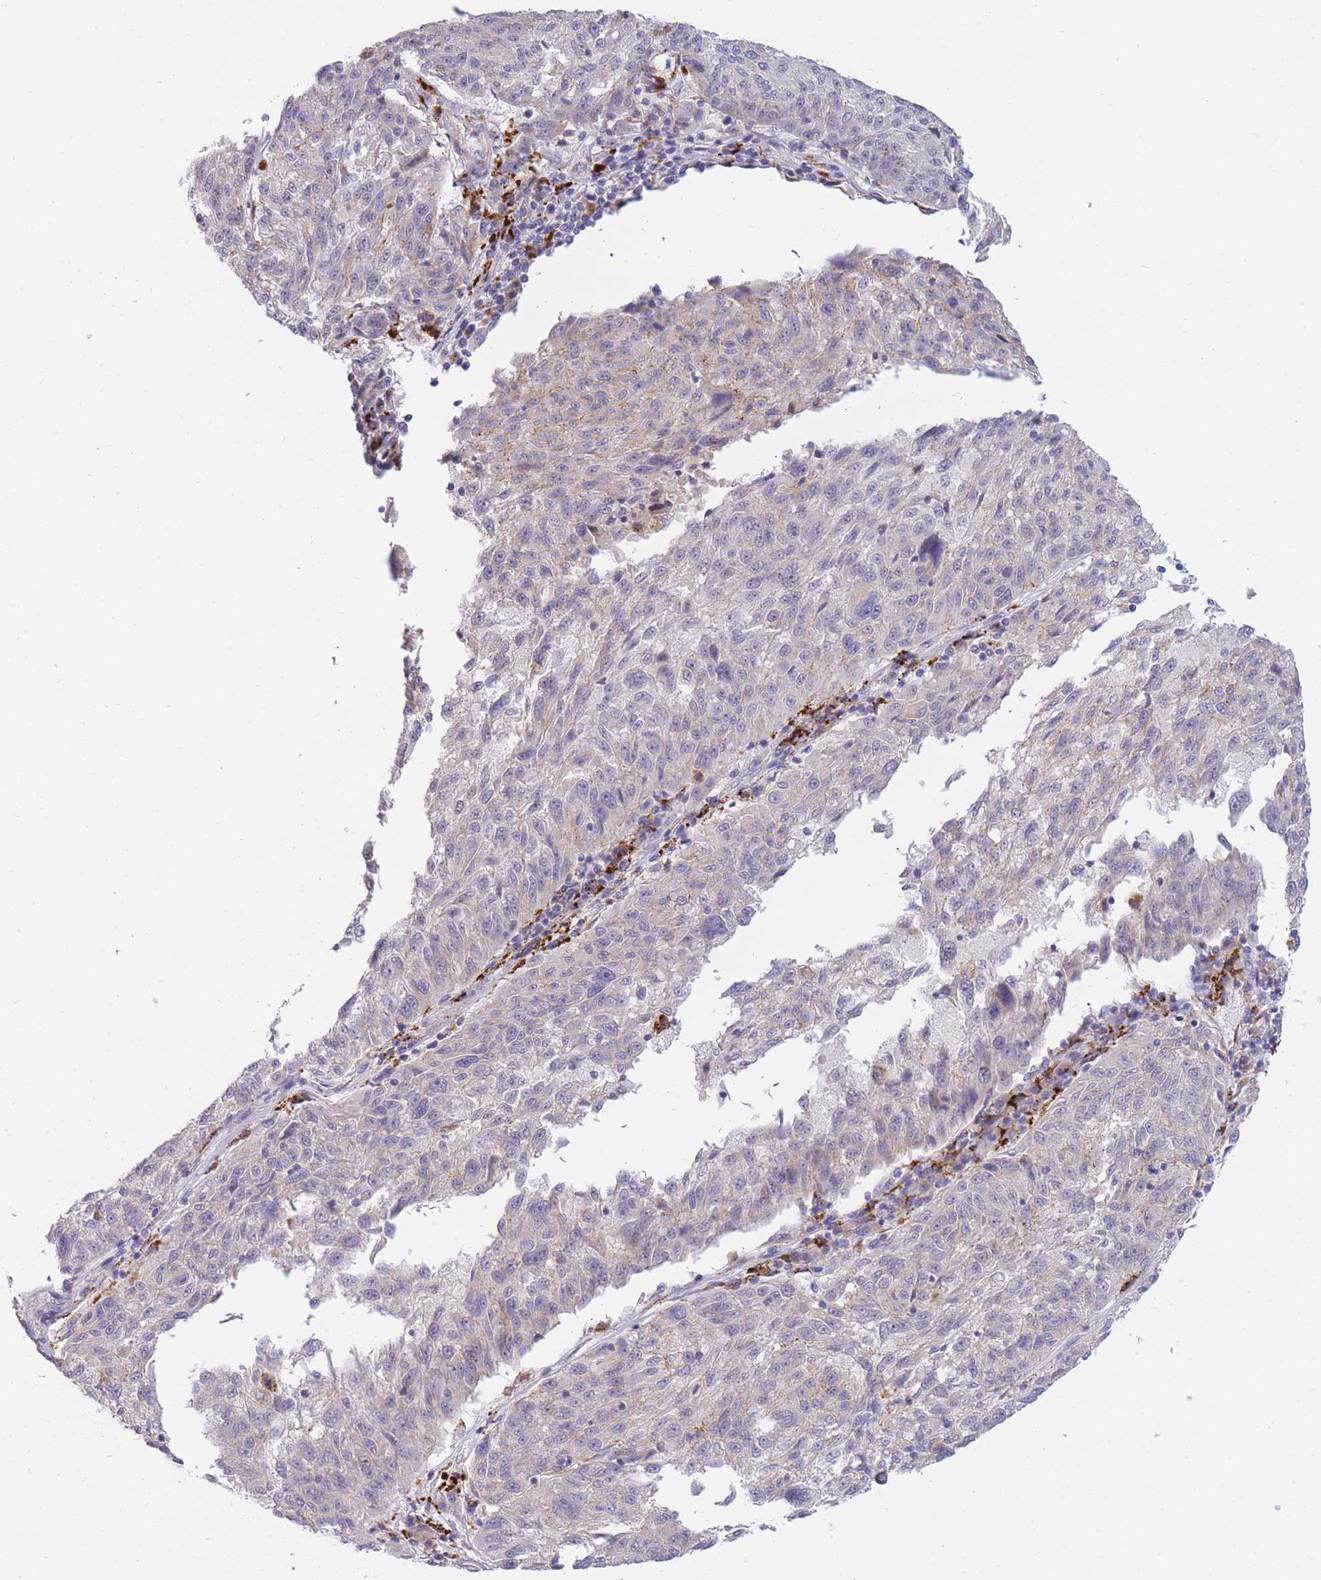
{"staining": {"intensity": "negative", "quantity": "none", "location": "none"}, "tissue": "melanoma", "cell_type": "Tumor cells", "image_type": "cancer", "snomed": [{"axis": "morphology", "description": "Malignant melanoma, NOS"}, {"axis": "topography", "description": "Skin"}], "caption": "The immunohistochemistry image has no significant expression in tumor cells of melanoma tissue.", "gene": "TRIM61", "patient": {"sex": "male", "age": 53}}